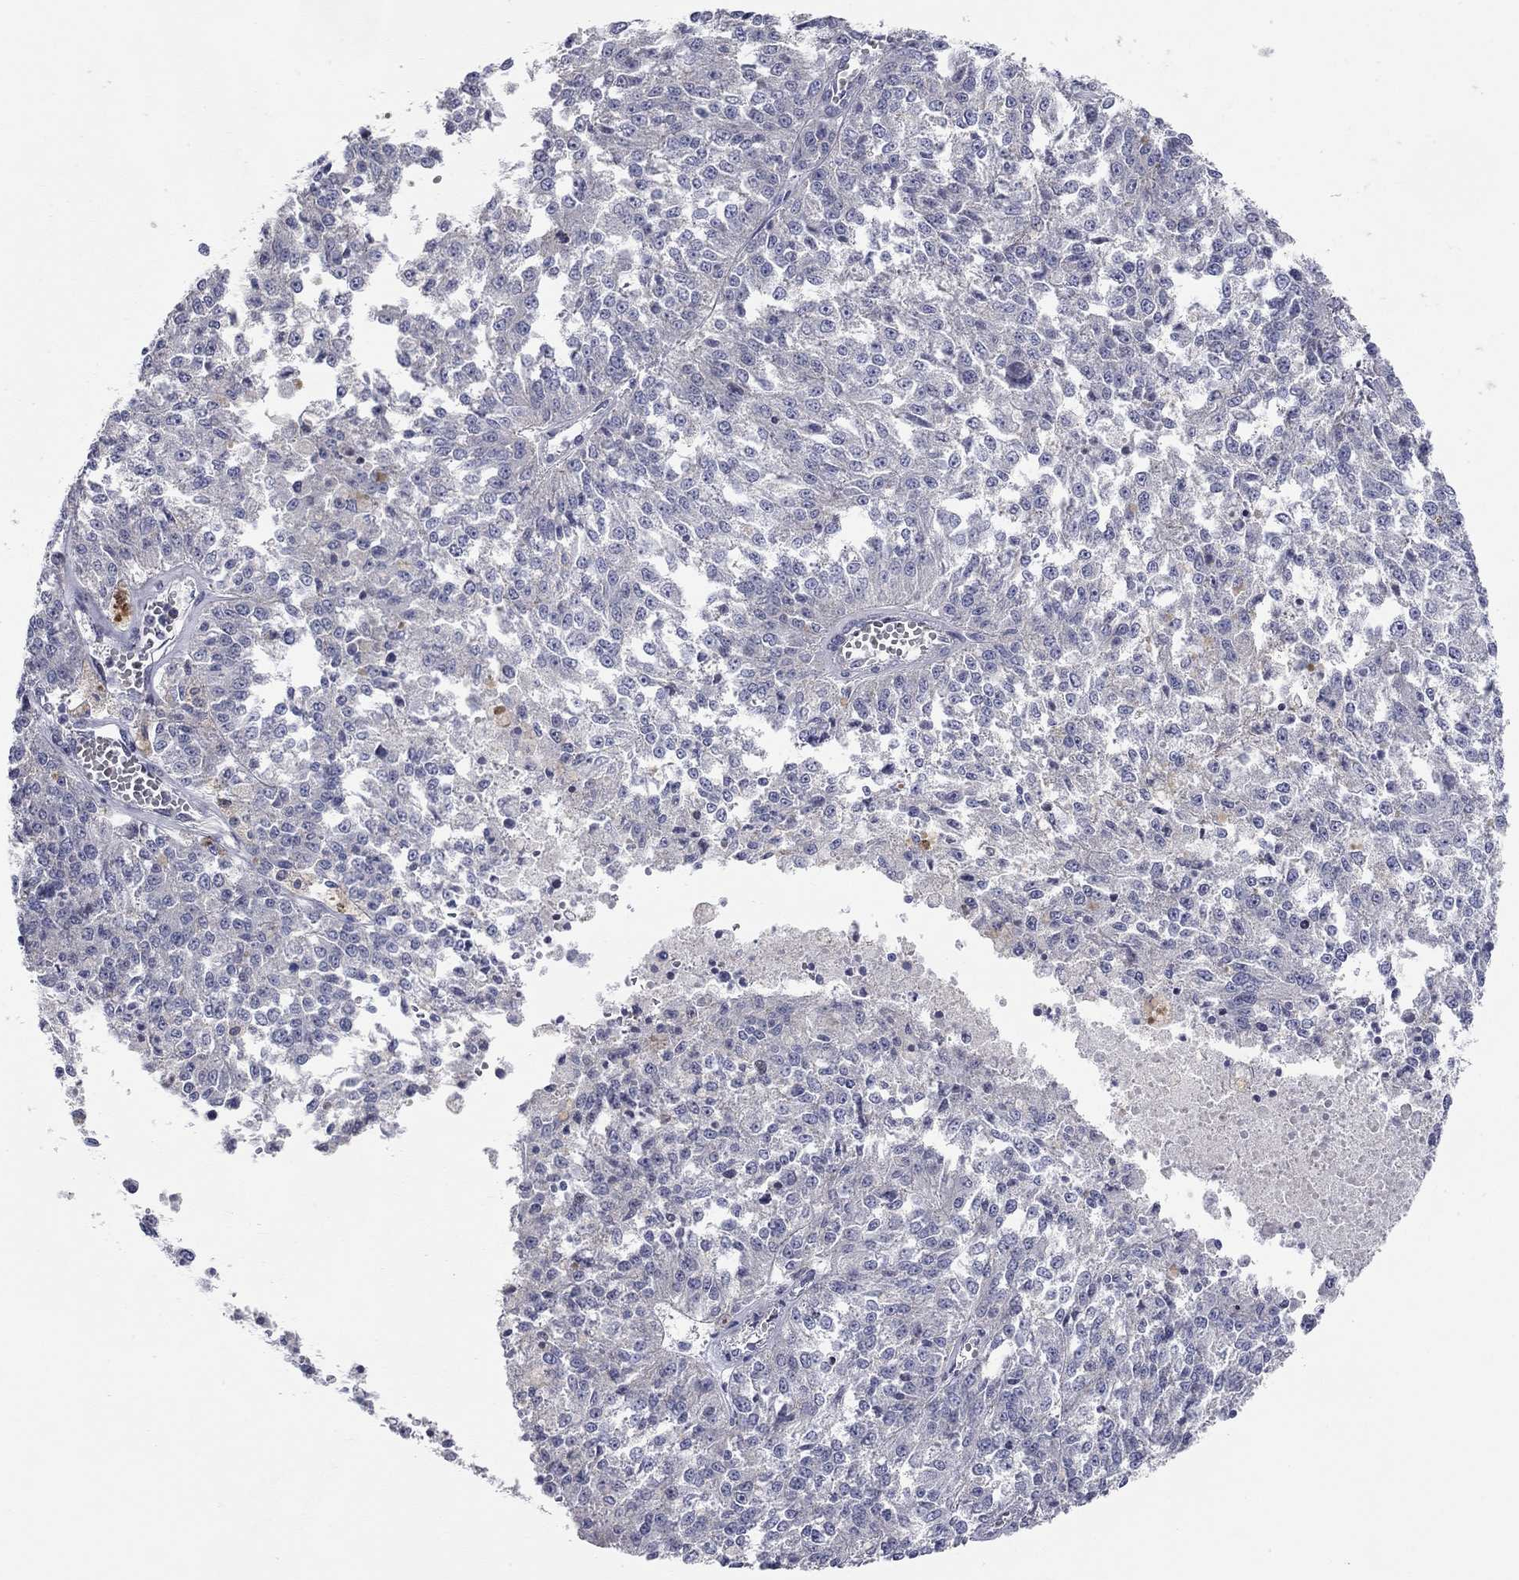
{"staining": {"intensity": "weak", "quantity": "<25%", "location": "cytoplasmic/membranous"}, "tissue": "melanoma", "cell_type": "Tumor cells", "image_type": "cancer", "snomed": [{"axis": "morphology", "description": "Malignant melanoma, Metastatic site"}, {"axis": "topography", "description": "Lymph node"}], "caption": "Tumor cells are negative for brown protein staining in melanoma.", "gene": "PCDHGA10", "patient": {"sex": "female", "age": 64}}